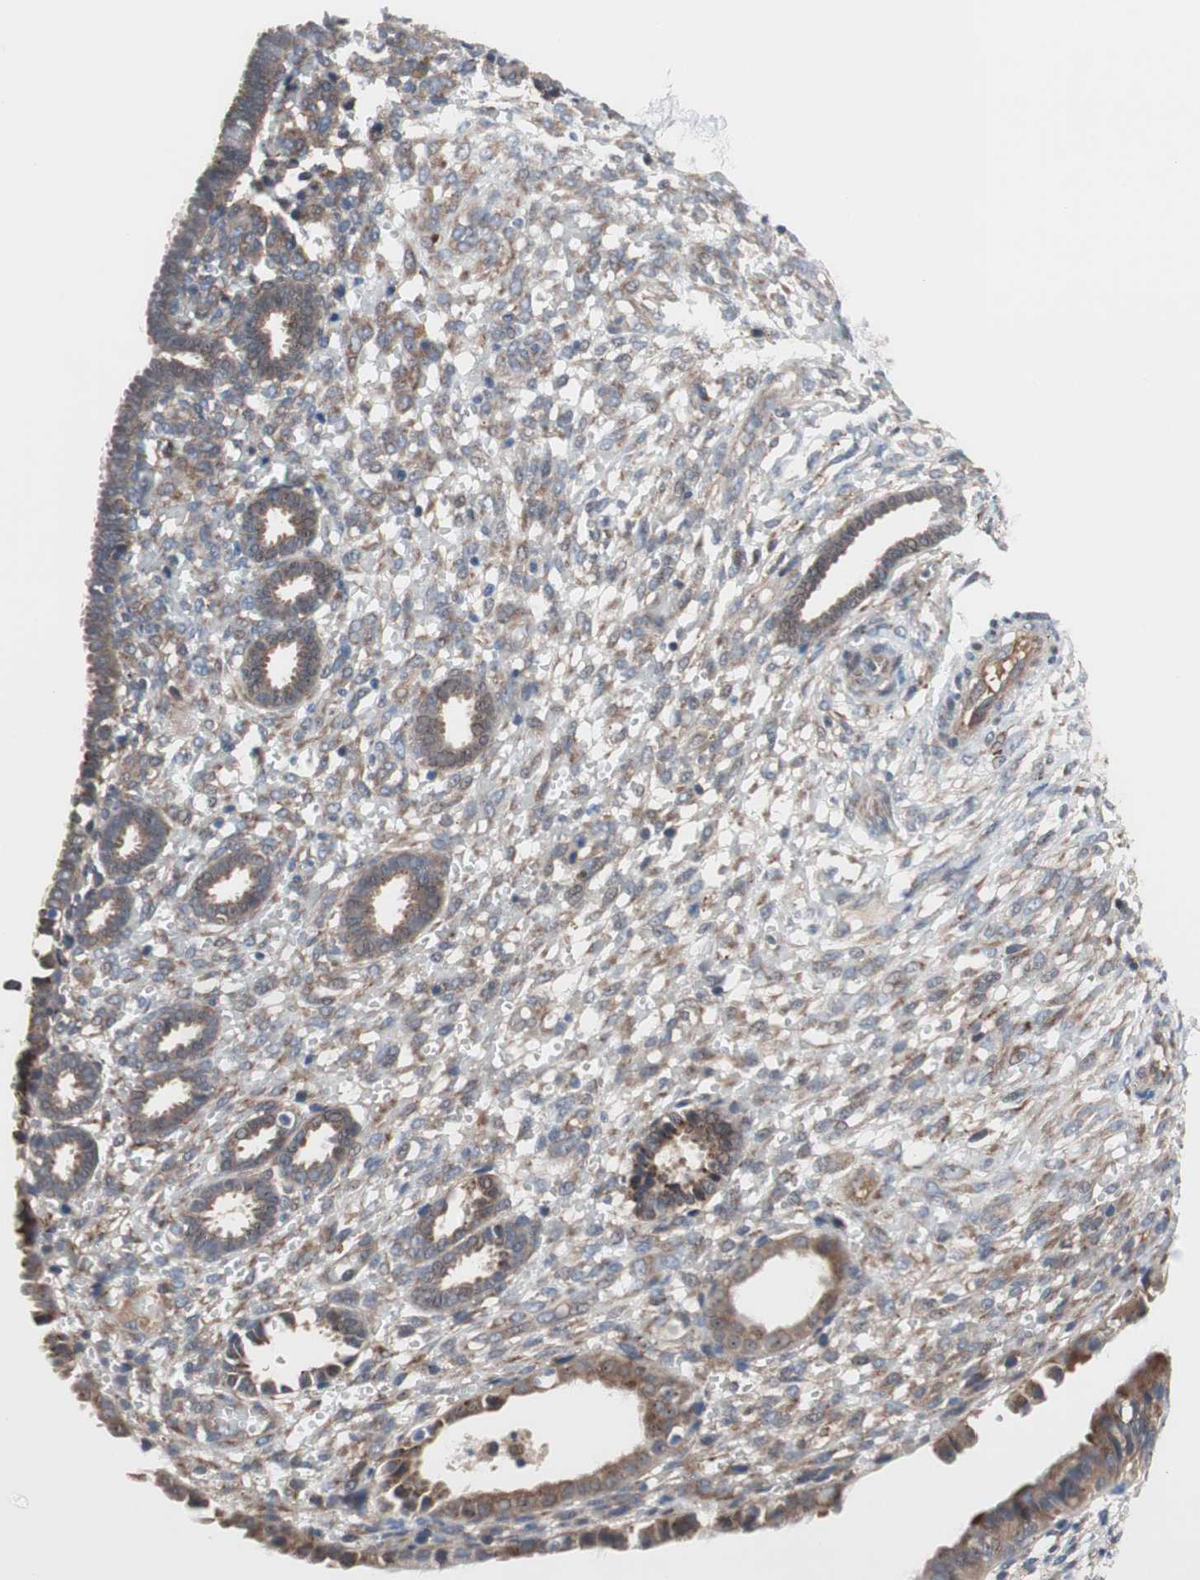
{"staining": {"intensity": "weak", "quantity": ">75%", "location": "cytoplasmic/membranous"}, "tissue": "endometrium", "cell_type": "Cells in endometrial stroma", "image_type": "normal", "snomed": [{"axis": "morphology", "description": "Normal tissue, NOS"}, {"axis": "topography", "description": "Endometrium"}], "caption": "Immunohistochemistry (DAB (3,3'-diaminobenzidine)) staining of unremarkable endometrium exhibits weak cytoplasmic/membranous protein expression in approximately >75% of cells in endometrial stroma.", "gene": "KANSL1", "patient": {"sex": "female", "age": 61}}